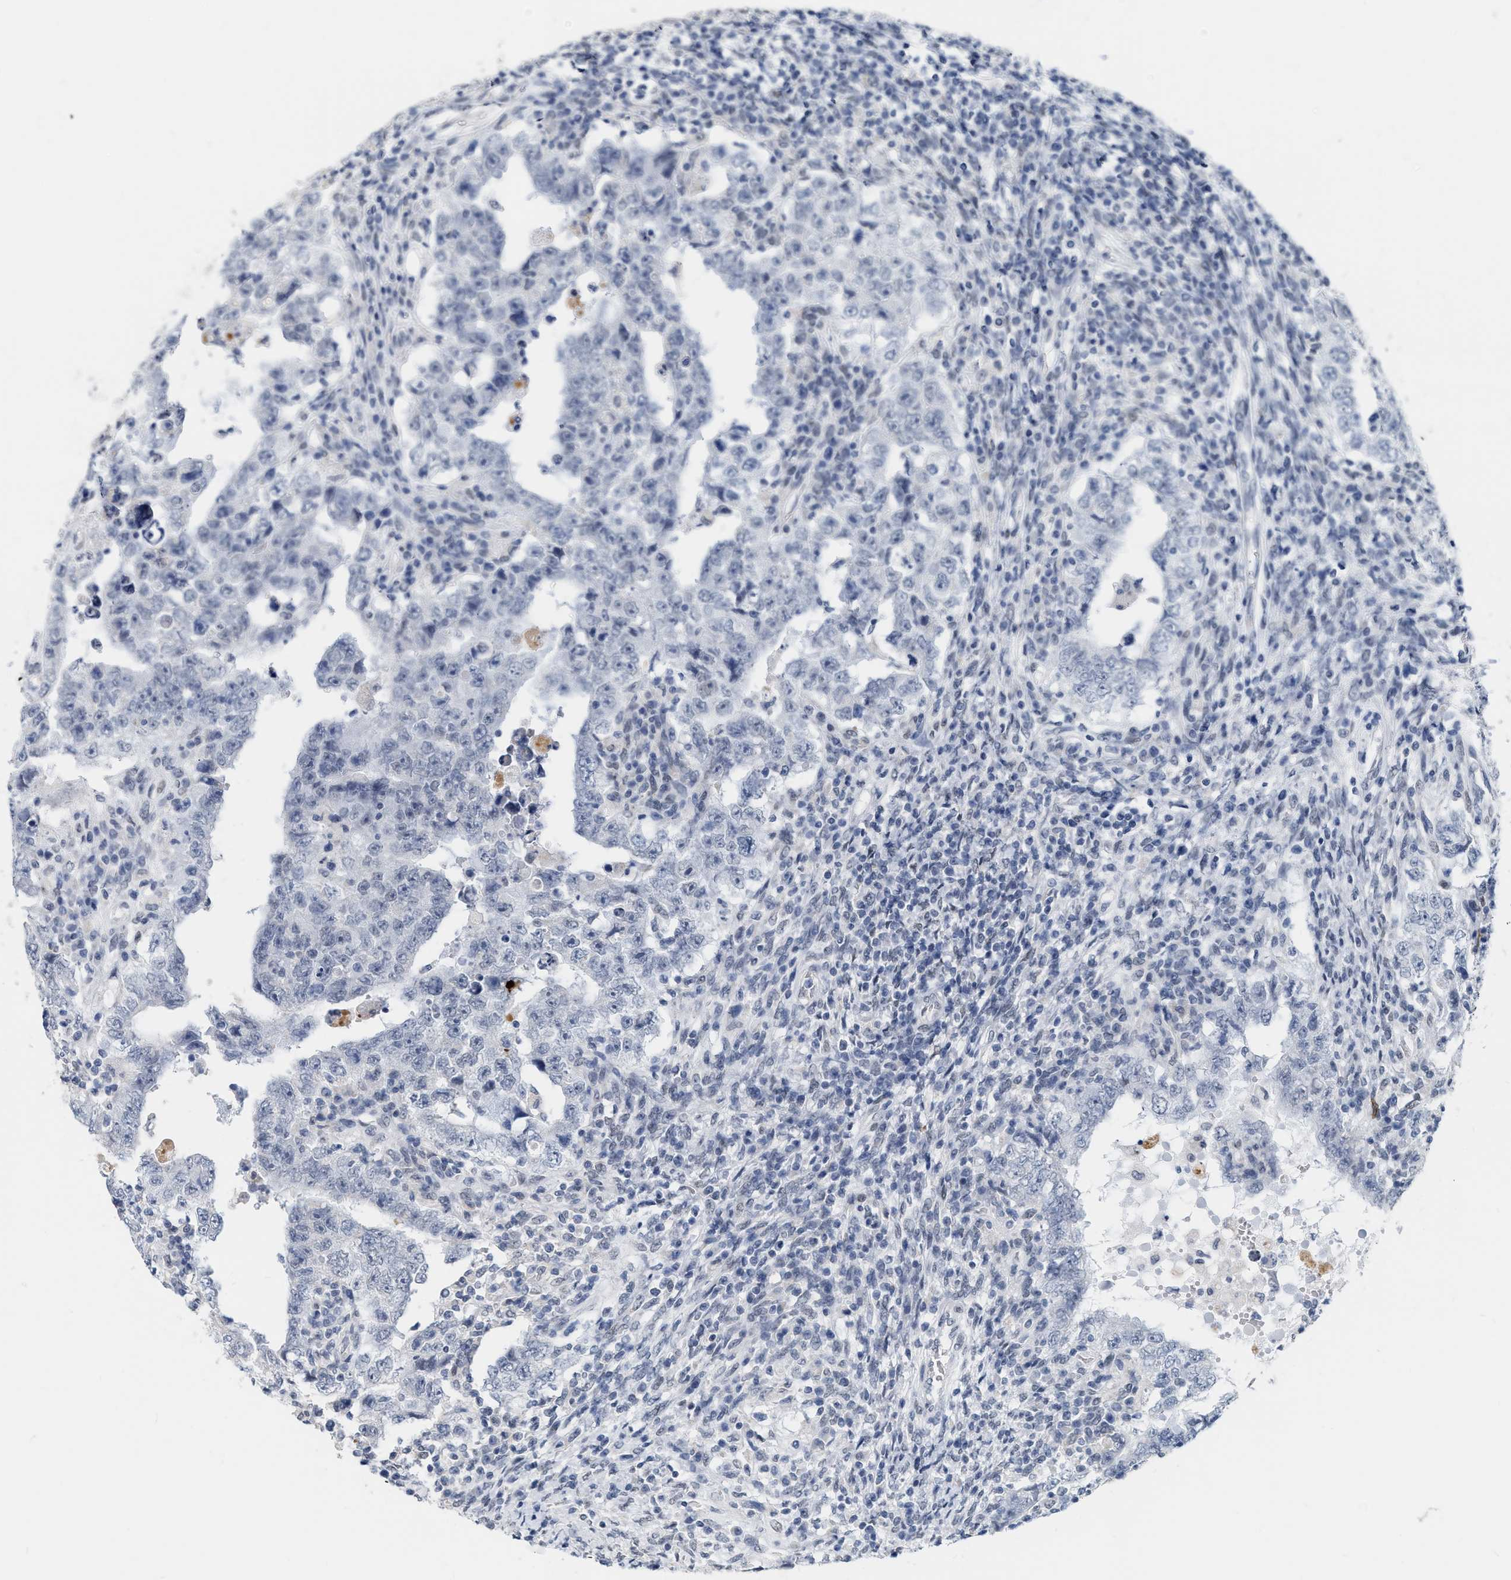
{"staining": {"intensity": "negative", "quantity": "none", "location": "none"}, "tissue": "testis cancer", "cell_type": "Tumor cells", "image_type": "cancer", "snomed": [{"axis": "morphology", "description": "Carcinoma, Embryonal, NOS"}, {"axis": "topography", "description": "Testis"}], "caption": "Testis cancer was stained to show a protein in brown. There is no significant positivity in tumor cells.", "gene": "XIRP1", "patient": {"sex": "male", "age": 26}}